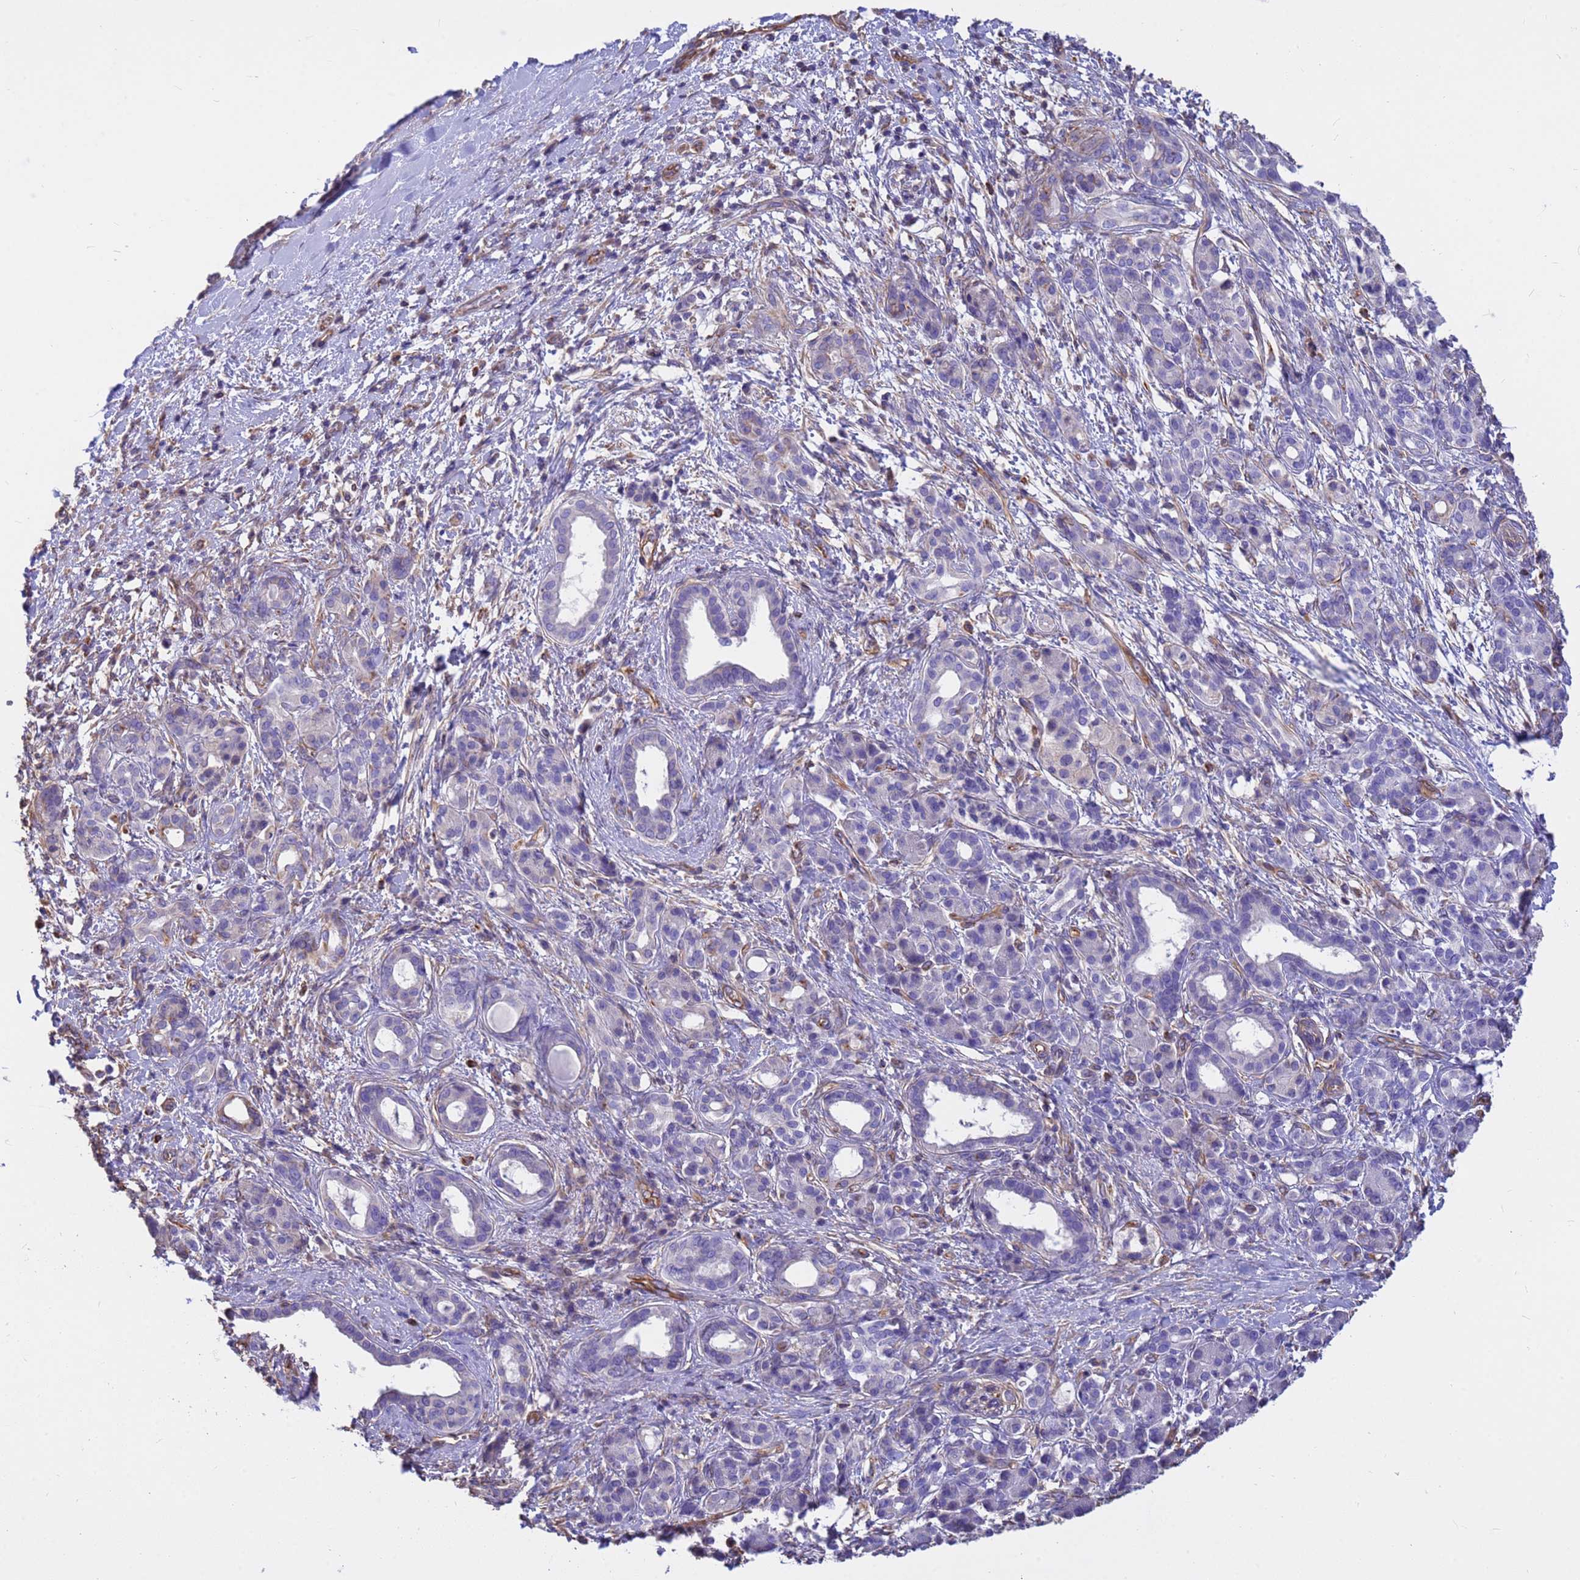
{"staining": {"intensity": "negative", "quantity": "none", "location": "none"}, "tissue": "pancreatic cancer", "cell_type": "Tumor cells", "image_type": "cancer", "snomed": [{"axis": "morphology", "description": "Adenocarcinoma, NOS"}, {"axis": "topography", "description": "Pancreas"}], "caption": "A histopathology image of human adenocarcinoma (pancreatic) is negative for staining in tumor cells.", "gene": "TCEAL3", "patient": {"sex": "female", "age": 55}}